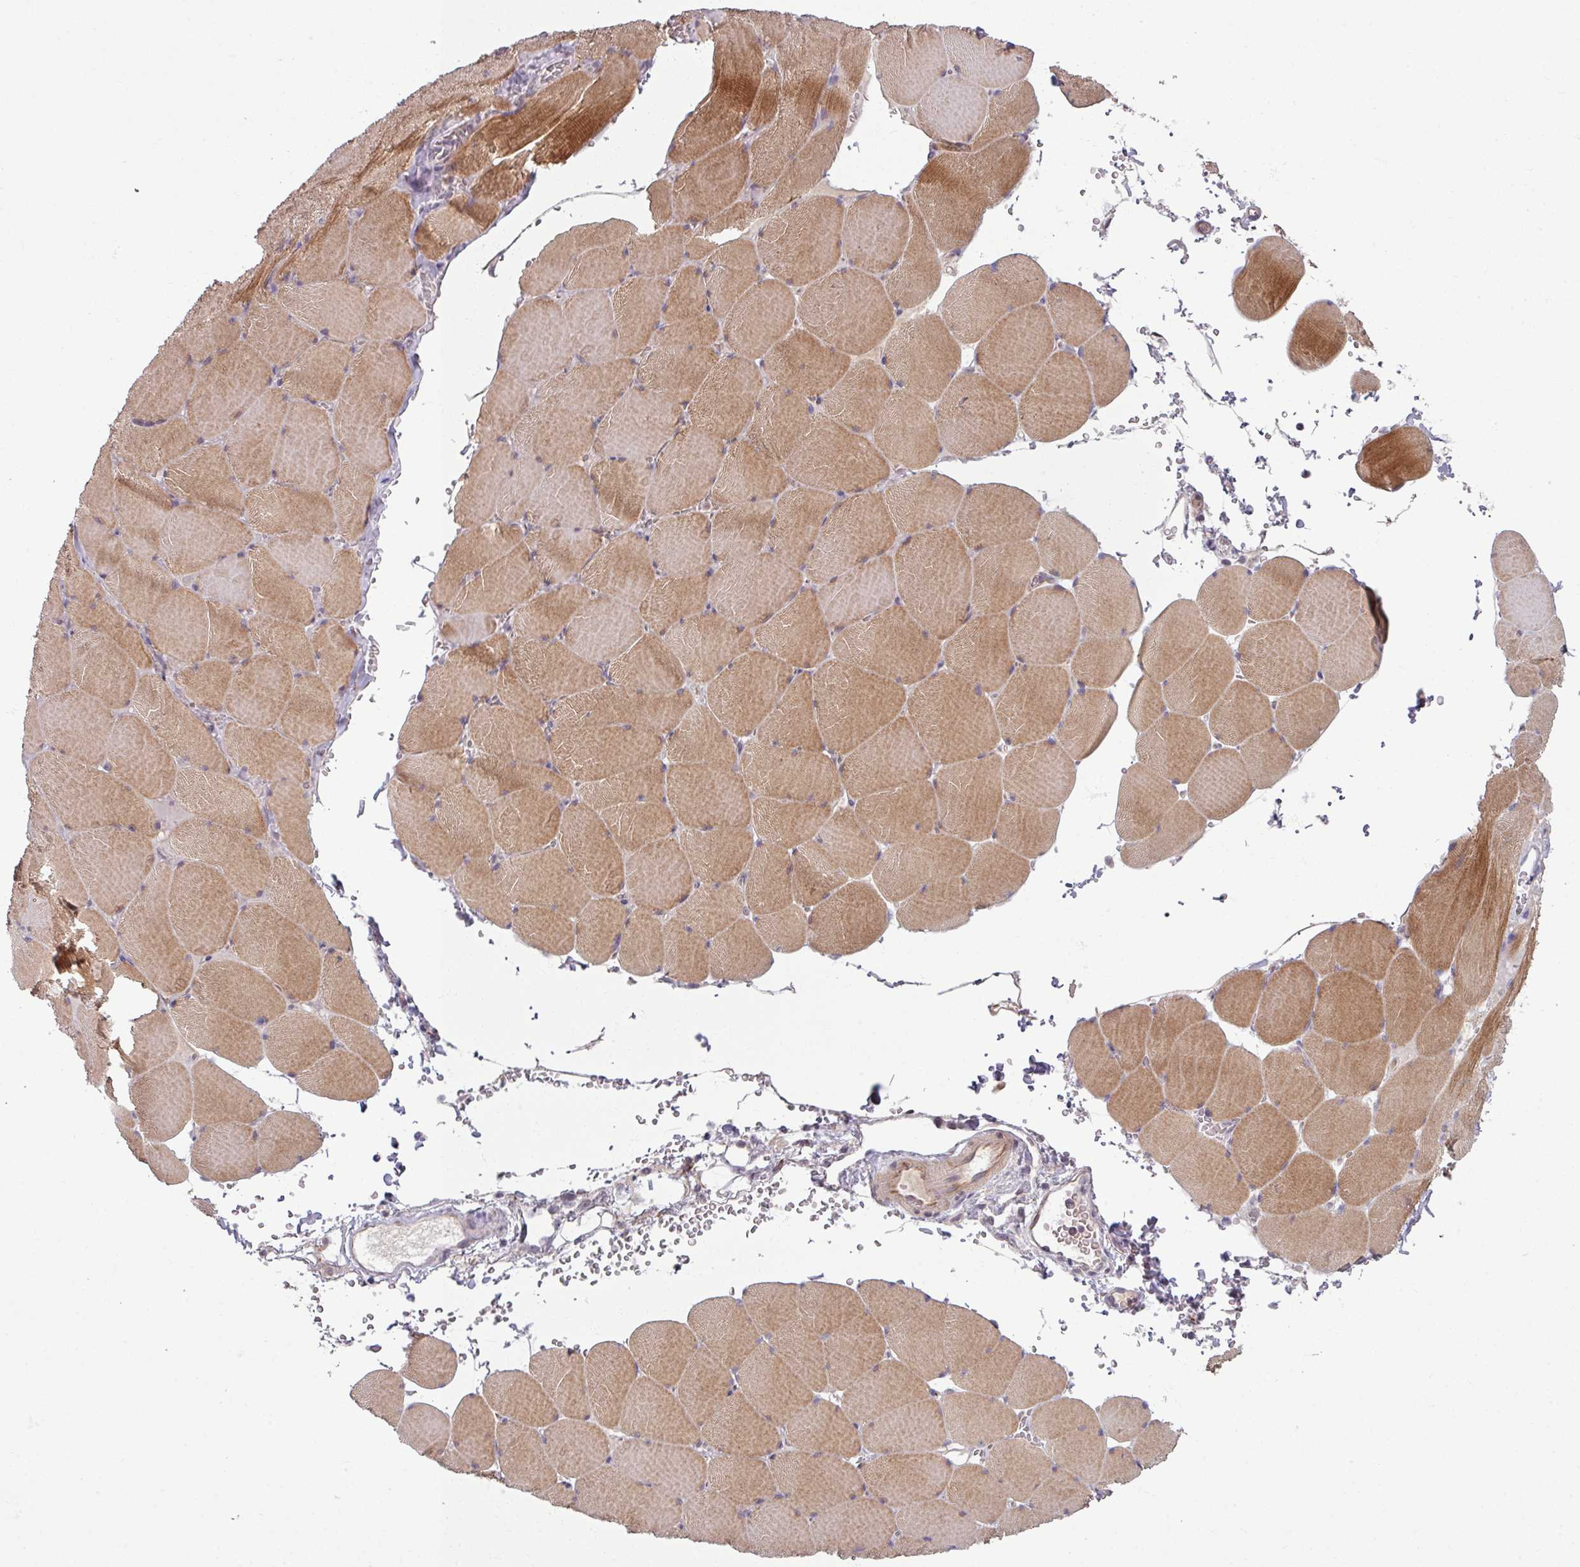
{"staining": {"intensity": "moderate", "quantity": ">75%", "location": "cytoplasmic/membranous"}, "tissue": "skeletal muscle", "cell_type": "Myocytes", "image_type": "normal", "snomed": [{"axis": "morphology", "description": "Normal tissue, NOS"}, {"axis": "topography", "description": "Skeletal muscle"}, {"axis": "topography", "description": "Head-Neck"}], "caption": "Immunohistochemical staining of unremarkable human skeletal muscle exhibits moderate cytoplasmic/membranous protein expression in approximately >75% of myocytes. The staining is performed using DAB (3,3'-diaminobenzidine) brown chromogen to label protein expression. The nuclei are counter-stained blue using hematoxylin.", "gene": "UVSSA", "patient": {"sex": "male", "age": 66}}